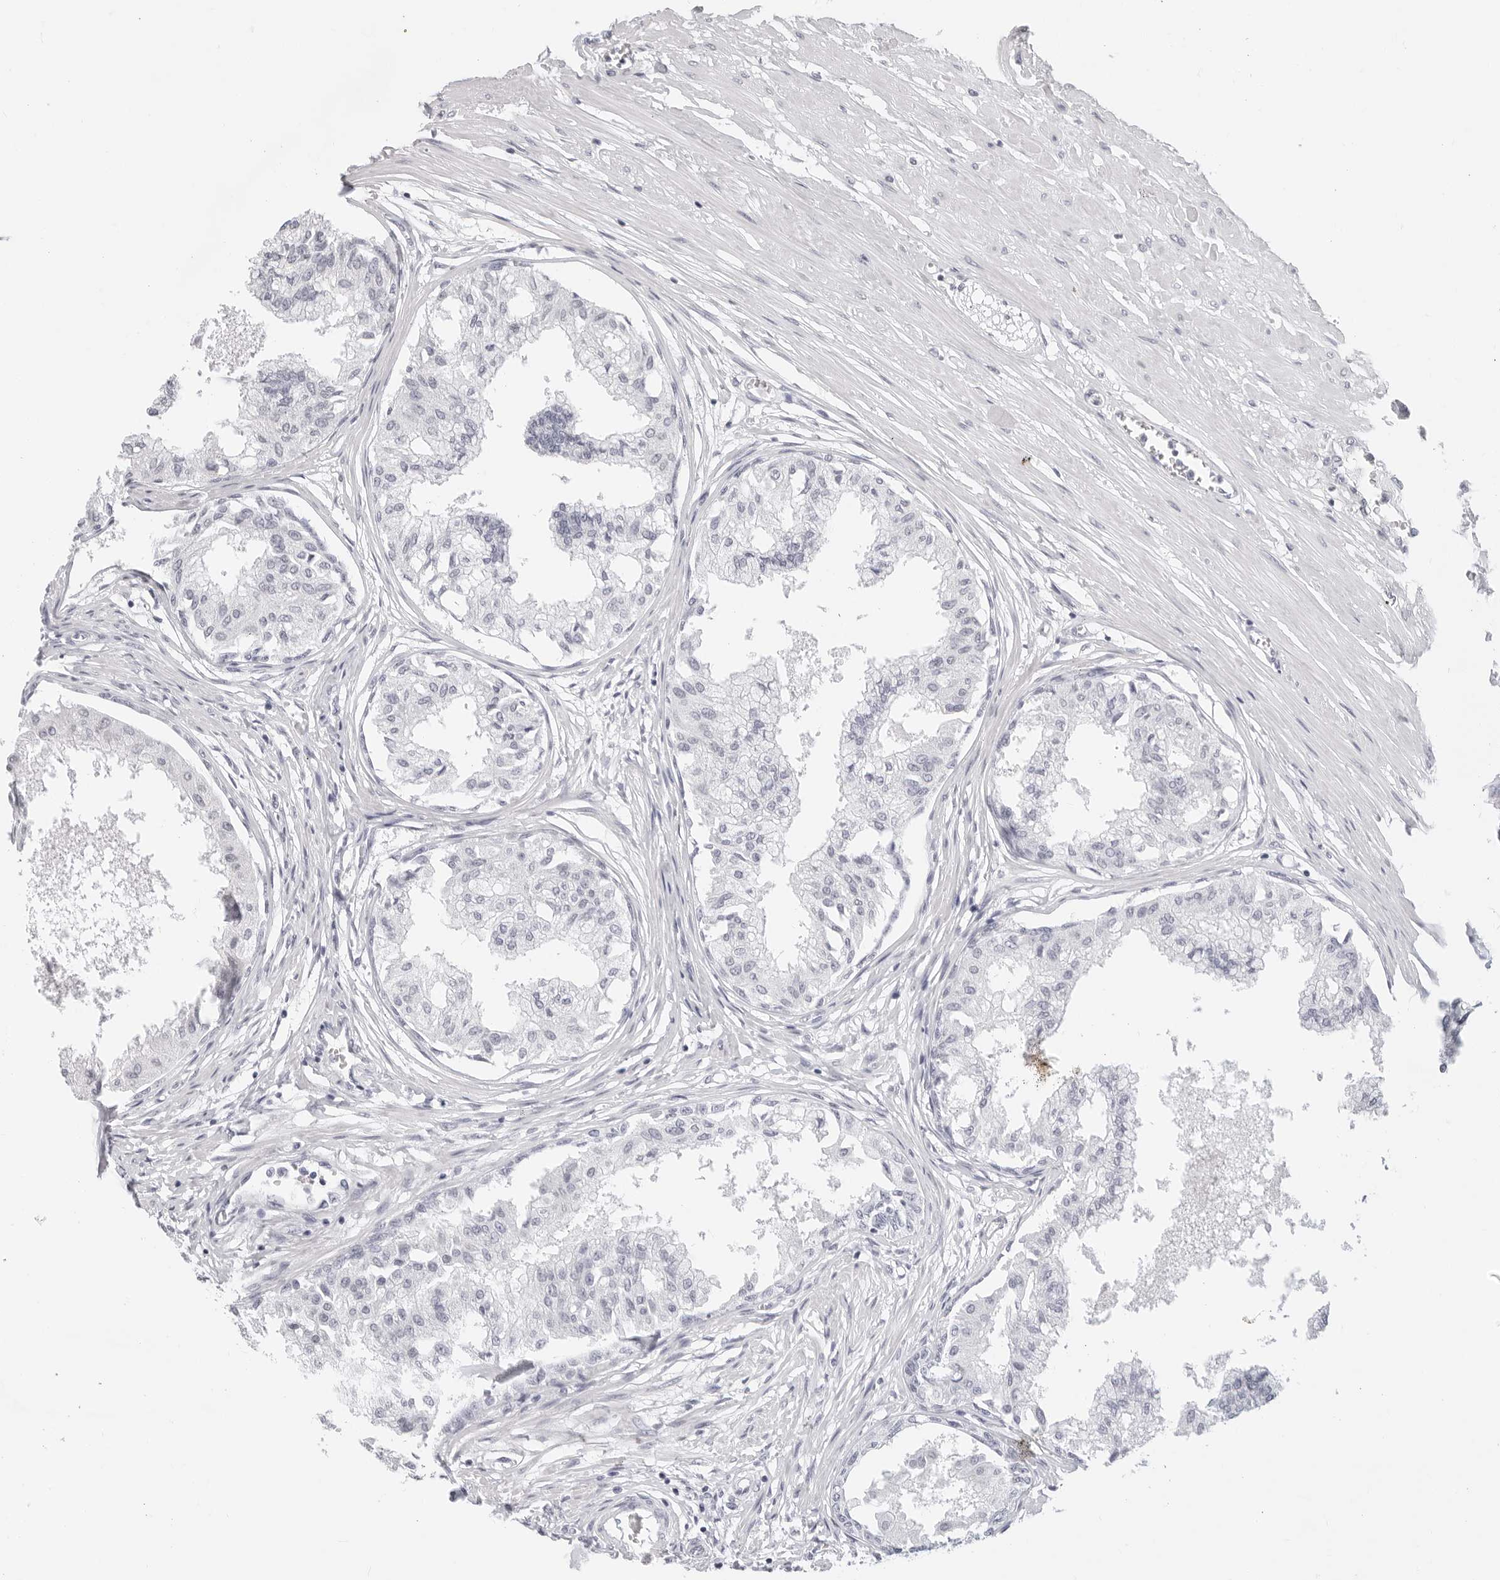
{"staining": {"intensity": "negative", "quantity": "none", "location": "none"}, "tissue": "prostate", "cell_type": "Glandular cells", "image_type": "normal", "snomed": [{"axis": "morphology", "description": "Normal tissue, NOS"}, {"axis": "topography", "description": "Prostate"}, {"axis": "topography", "description": "Seminal veicle"}], "caption": "A high-resolution image shows immunohistochemistry staining of benign prostate, which displays no significant expression in glandular cells. Brightfield microscopy of immunohistochemistry (IHC) stained with DAB (3,3'-diaminobenzidine) (brown) and hematoxylin (blue), captured at high magnification.", "gene": "AGMAT", "patient": {"sex": "male", "age": 60}}